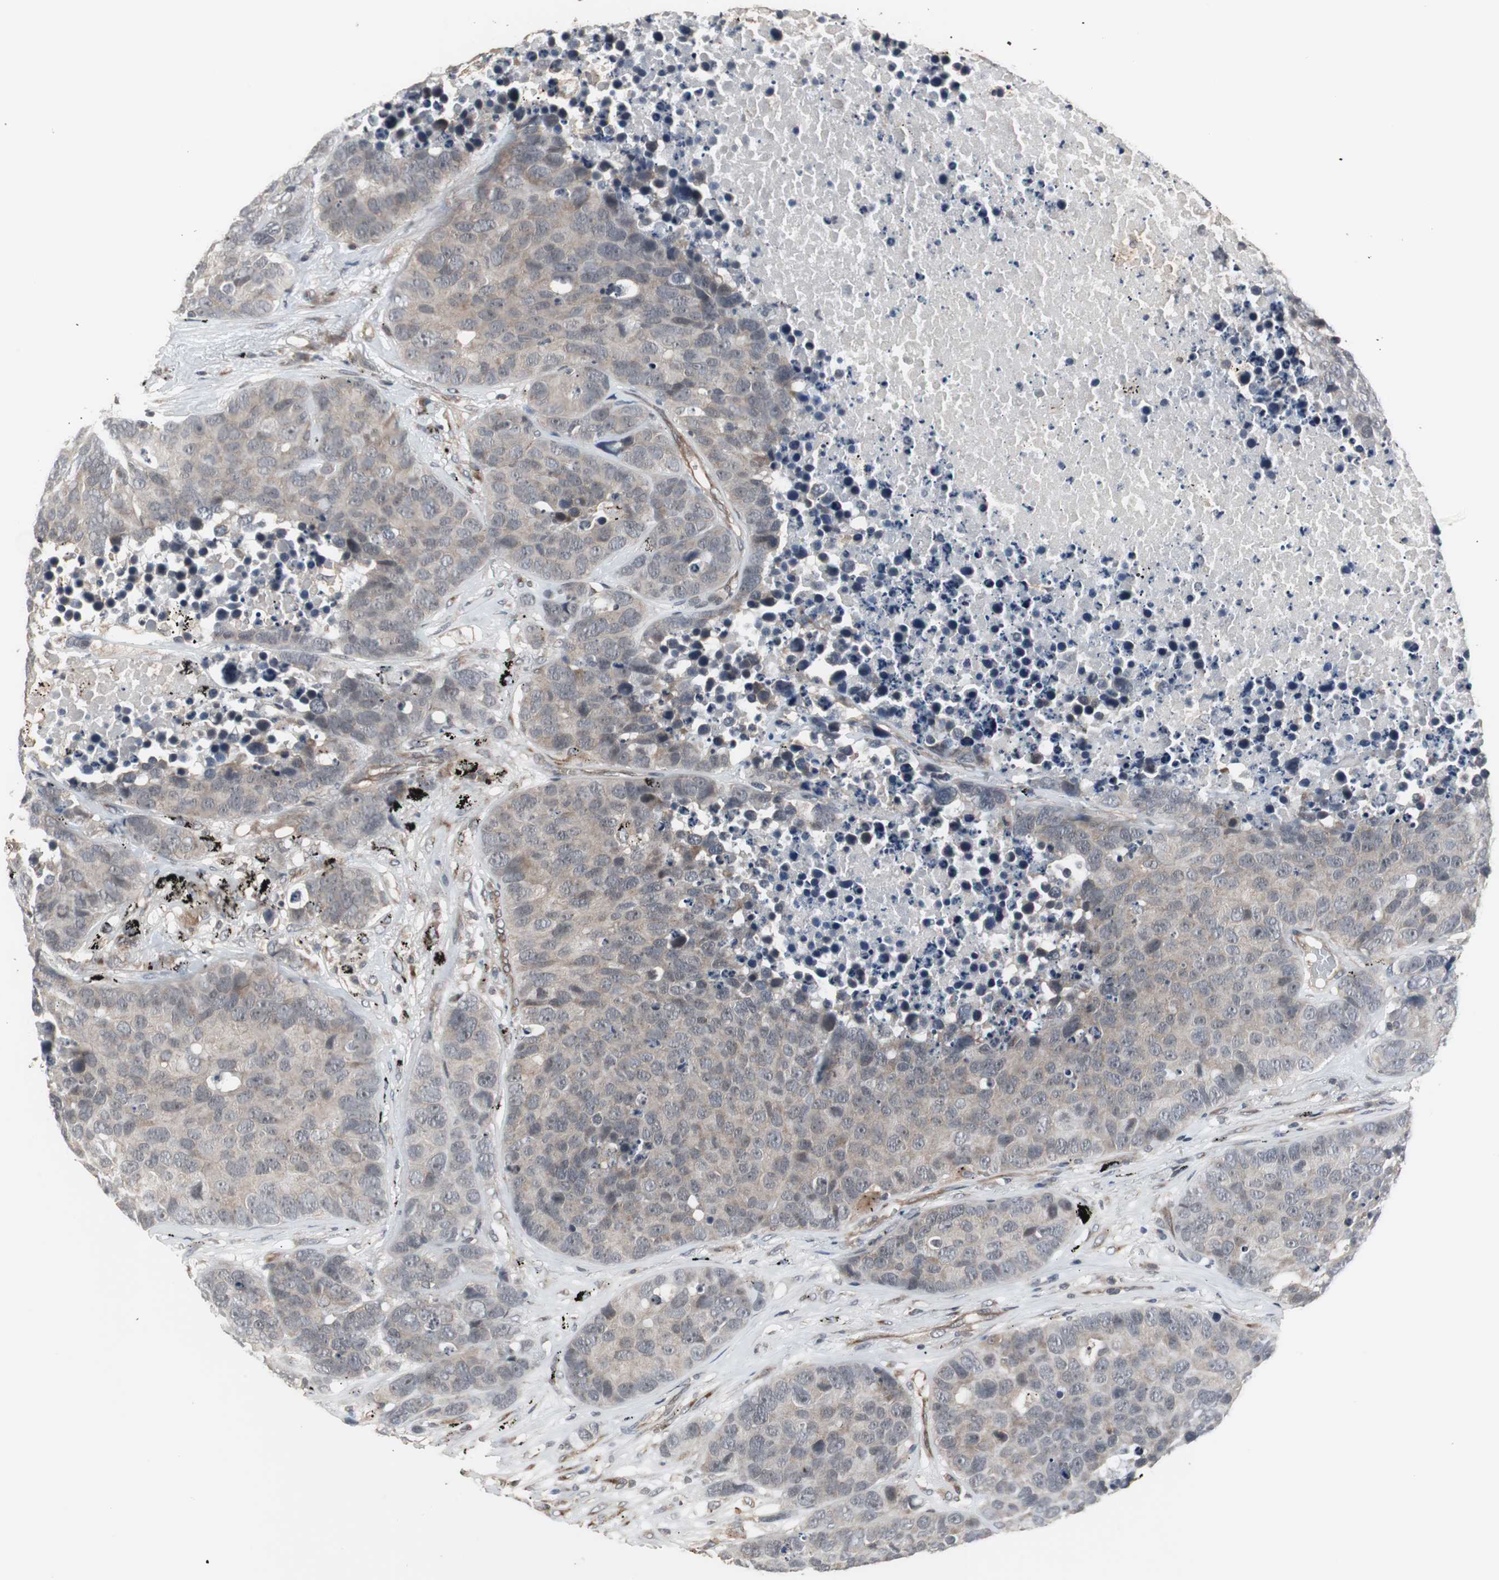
{"staining": {"intensity": "weak", "quantity": ">75%", "location": "cytoplasmic/membranous"}, "tissue": "carcinoid", "cell_type": "Tumor cells", "image_type": "cancer", "snomed": [{"axis": "morphology", "description": "Carcinoid, malignant, NOS"}, {"axis": "topography", "description": "Lung"}], "caption": "An image of human carcinoid (malignant) stained for a protein demonstrates weak cytoplasmic/membranous brown staining in tumor cells.", "gene": "ATP2B2", "patient": {"sex": "male", "age": 60}}